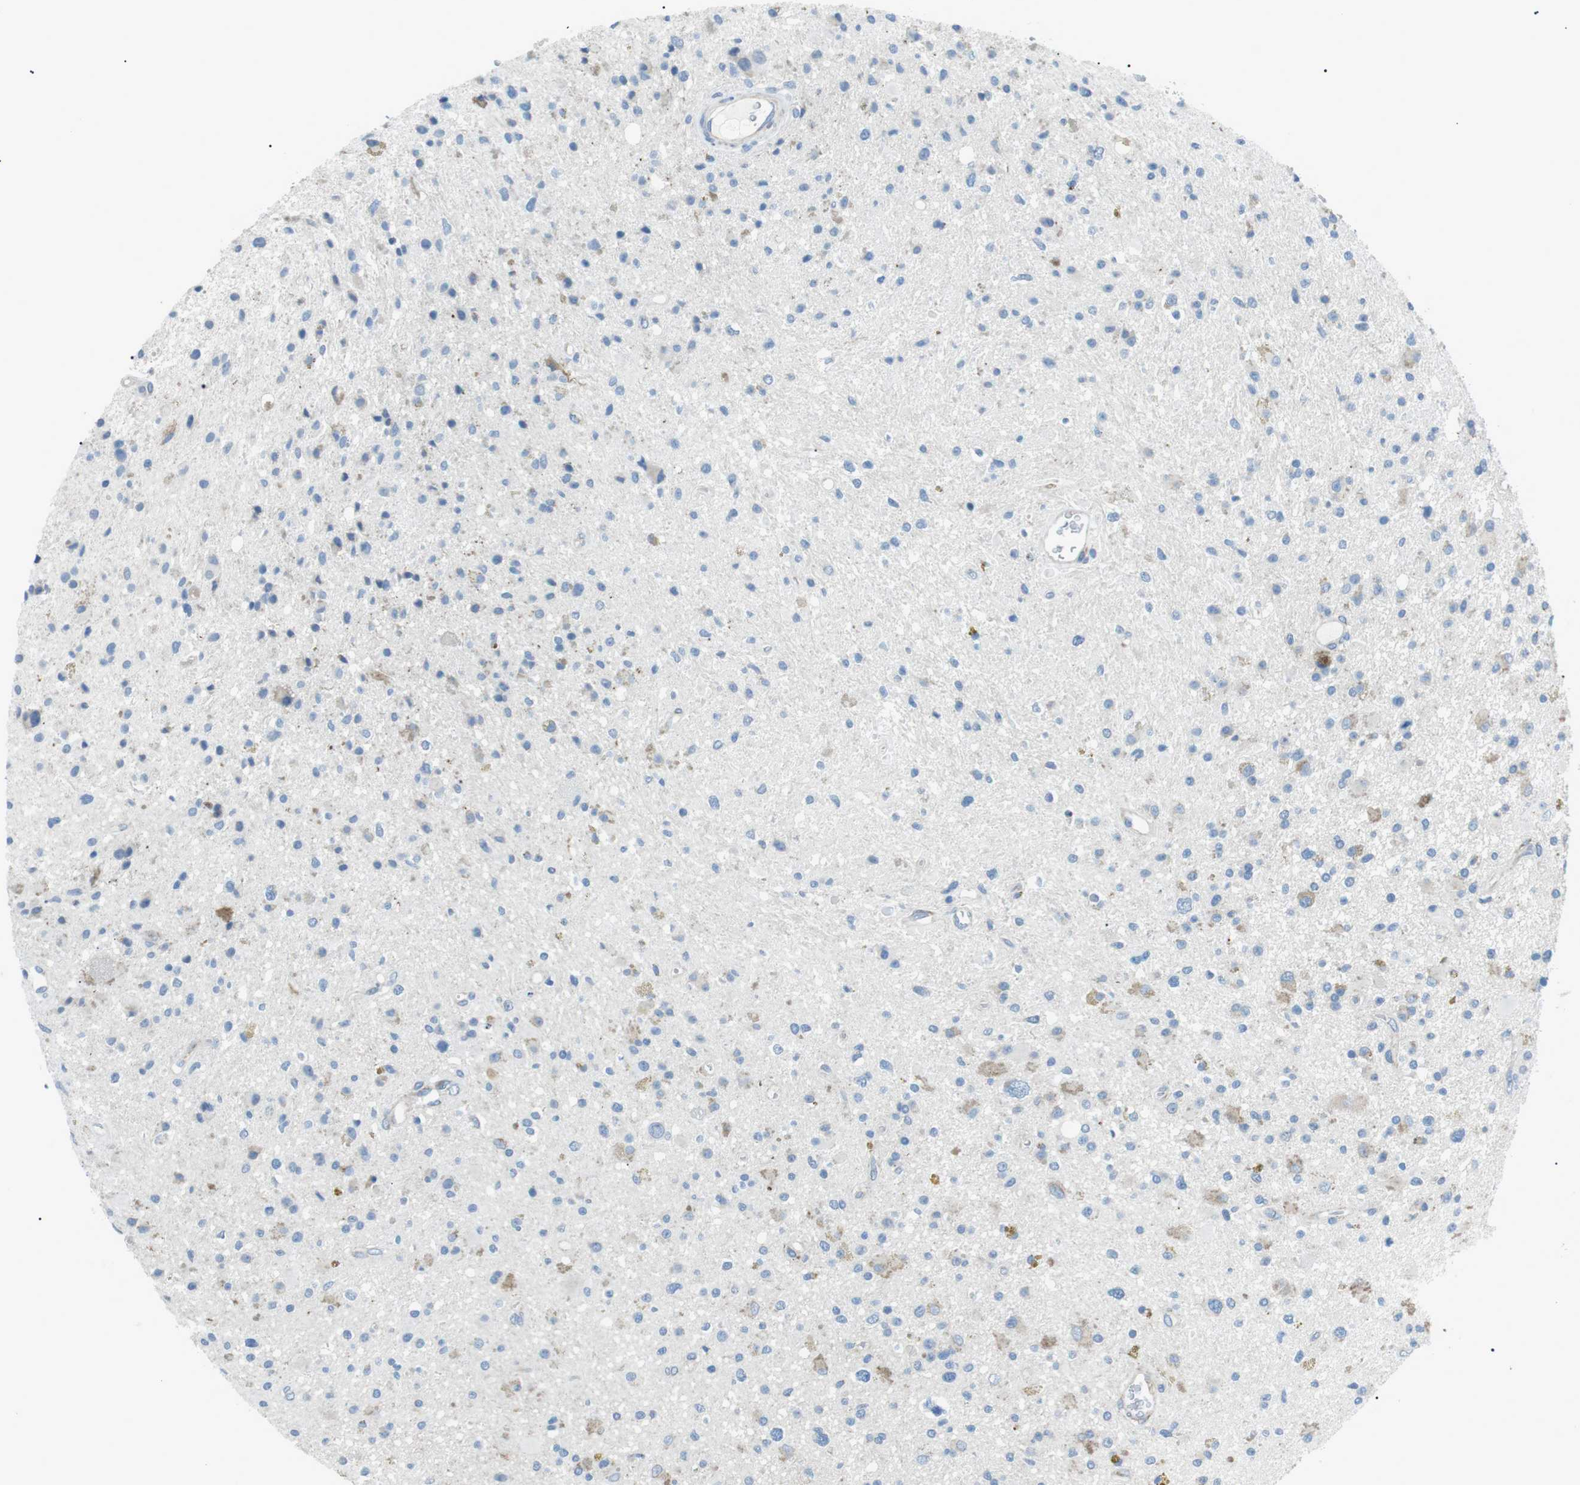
{"staining": {"intensity": "moderate", "quantity": "<25%", "location": "cytoplasmic/membranous"}, "tissue": "glioma", "cell_type": "Tumor cells", "image_type": "cancer", "snomed": [{"axis": "morphology", "description": "Glioma, malignant, High grade"}, {"axis": "topography", "description": "Brain"}], "caption": "Malignant glioma (high-grade) stained for a protein exhibits moderate cytoplasmic/membranous positivity in tumor cells.", "gene": "MTARC2", "patient": {"sex": "male", "age": 33}}